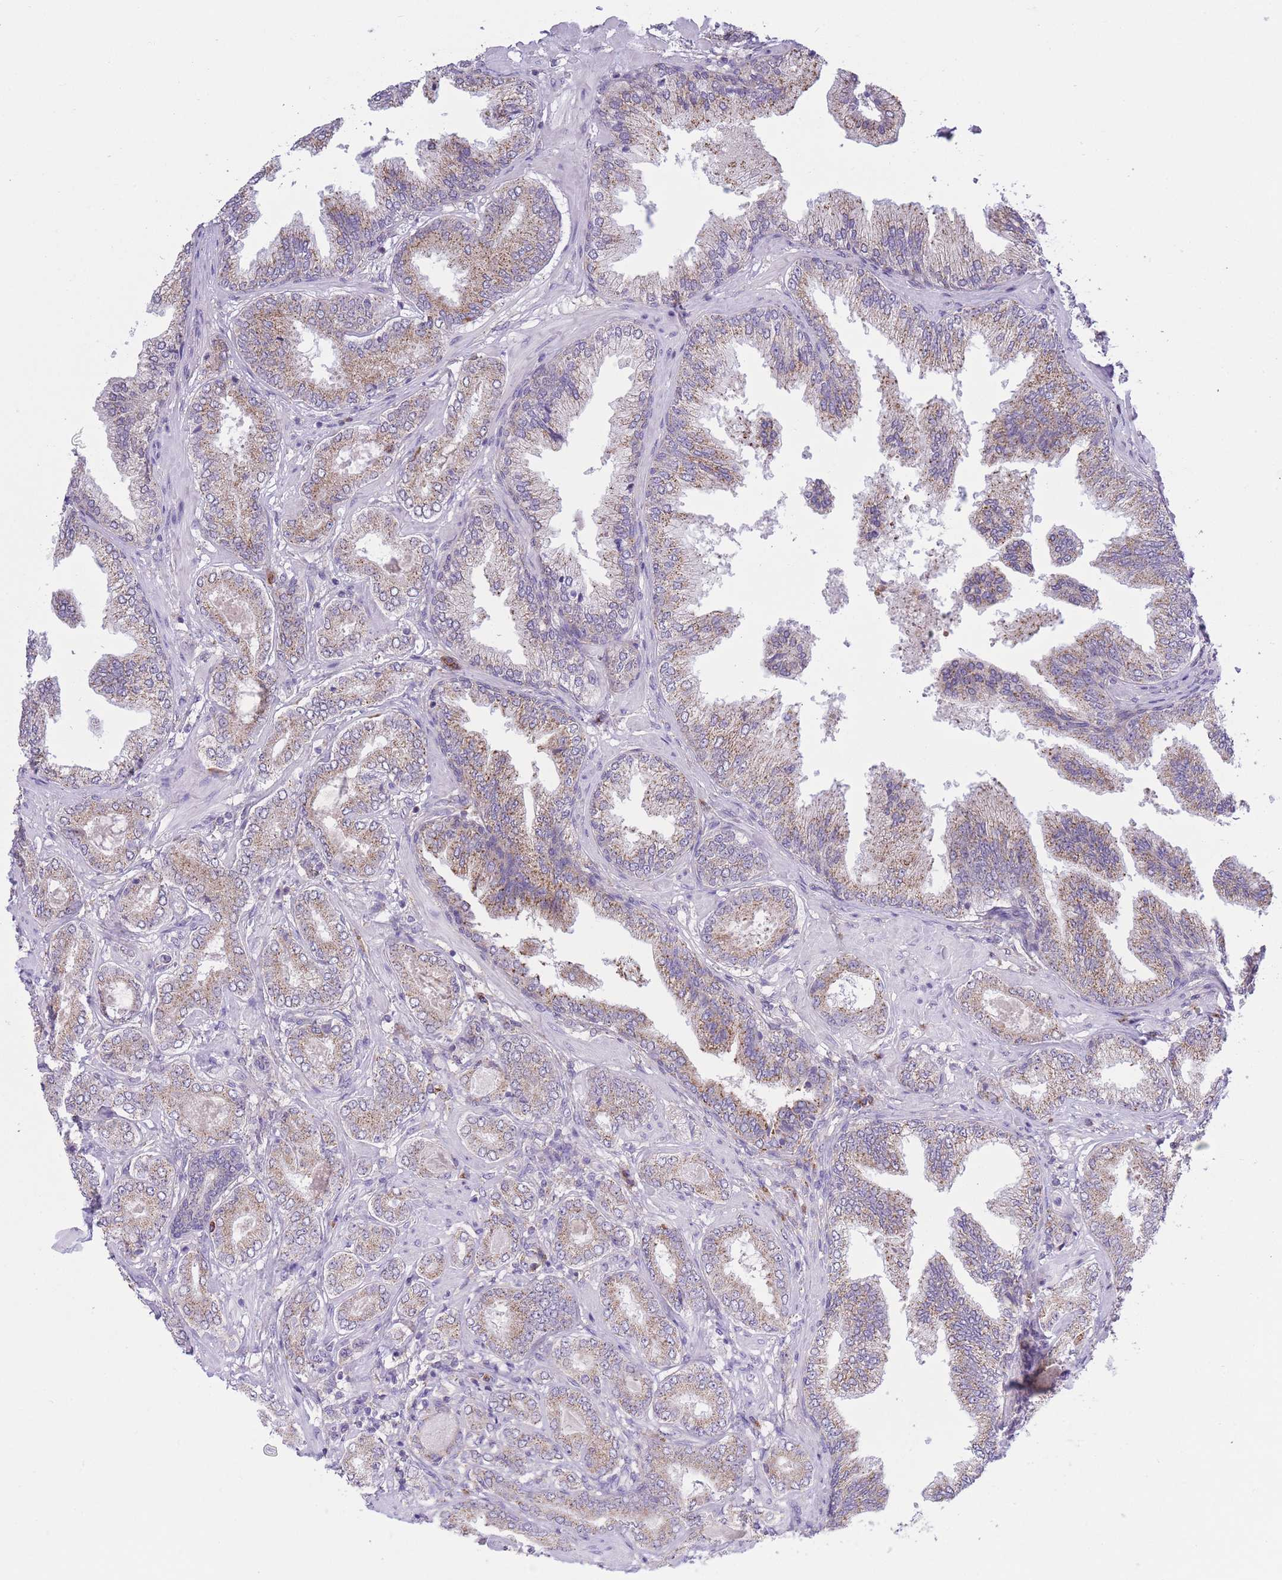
{"staining": {"intensity": "moderate", "quantity": "25%-75%", "location": "cytoplasmic/membranous"}, "tissue": "prostate cancer", "cell_type": "Tumor cells", "image_type": "cancer", "snomed": [{"axis": "morphology", "description": "Adenocarcinoma, Low grade"}, {"axis": "topography", "description": "Prostate"}], "caption": "This is an image of IHC staining of adenocarcinoma (low-grade) (prostate), which shows moderate positivity in the cytoplasmic/membranous of tumor cells.", "gene": "COPG2", "patient": {"sex": "male", "age": 63}}